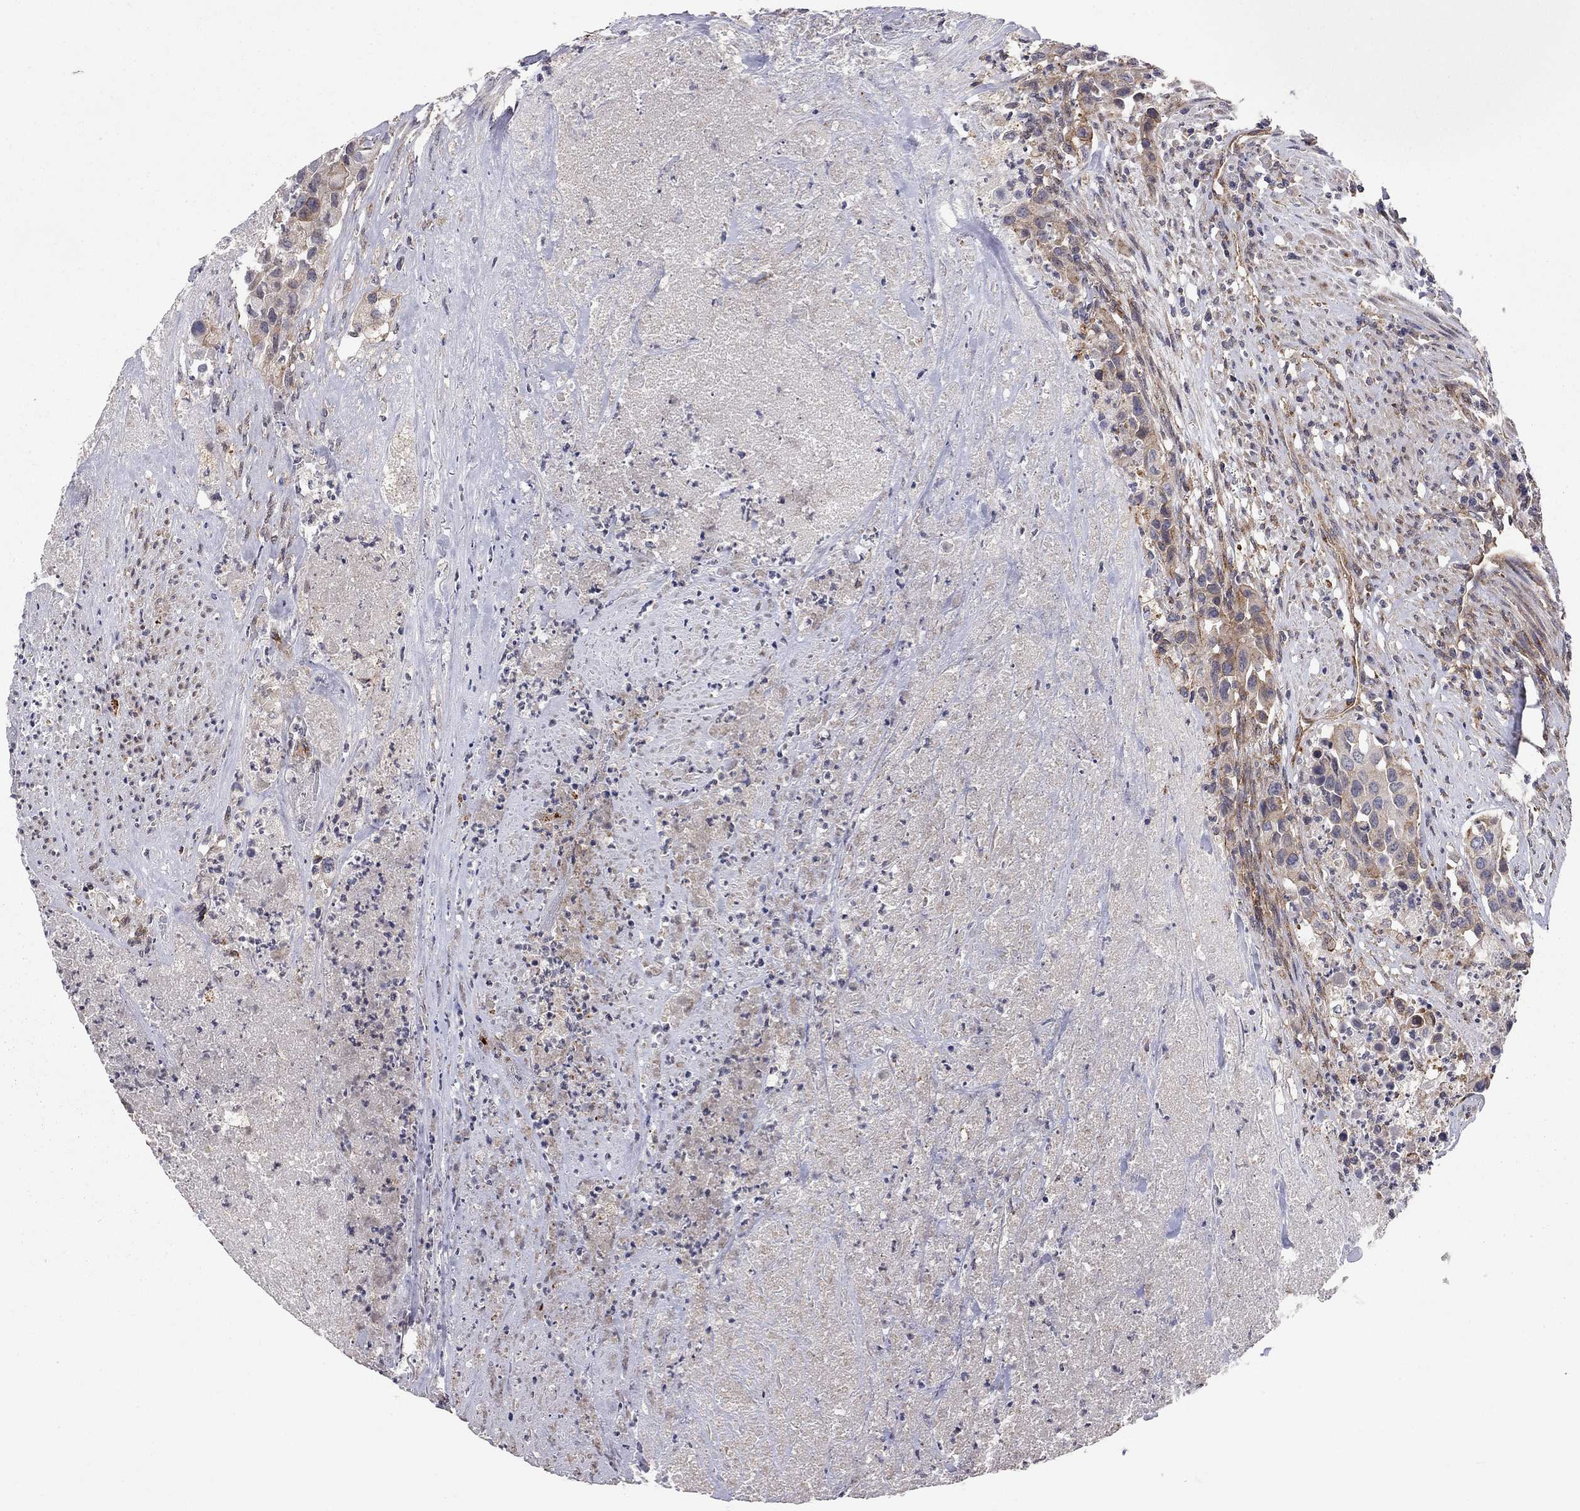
{"staining": {"intensity": "moderate", "quantity": "25%-75%", "location": "cytoplasmic/membranous"}, "tissue": "urothelial cancer", "cell_type": "Tumor cells", "image_type": "cancer", "snomed": [{"axis": "morphology", "description": "Urothelial carcinoma, High grade"}, {"axis": "topography", "description": "Urinary bladder"}], "caption": "The histopathology image exhibits immunohistochemical staining of urothelial carcinoma (high-grade). There is moderate cytoplasmic/membranous expression is appreciated in approximately 25%-75% of tumor cells. (DAB (3,3'-diaminobenzidine) IHC, brown staining for protein, blue staining for nuclei).", "gene": "RASEF", "patient": {"sex": "female", "age": 73}}